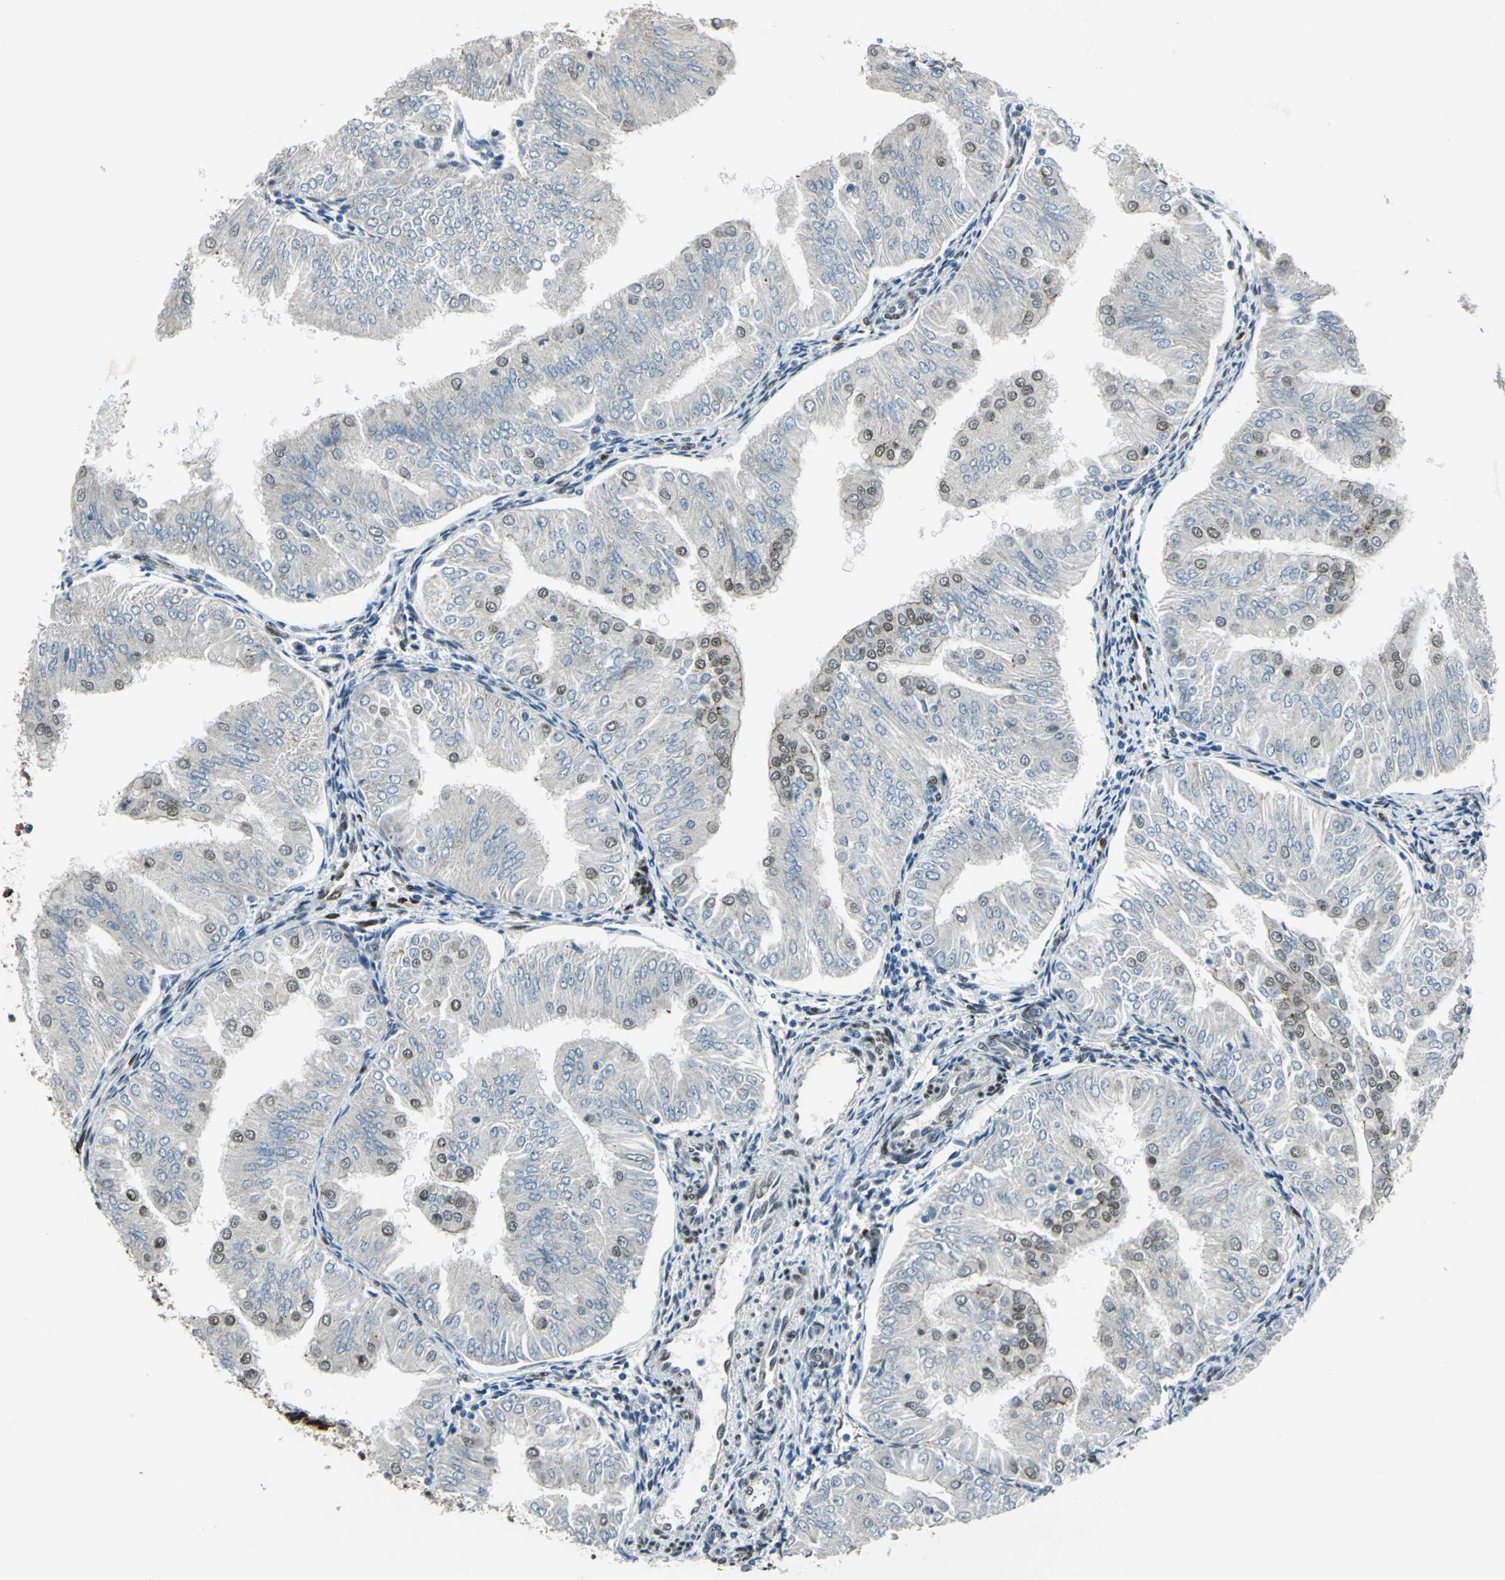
{"staining": {"intensity": "moderate", "quantity": "<25%", "location": "nuclear"}, "tissue": "endometrial cancer", "cell_type": "Tumor cells", "image_type": "cancer", "snomed": [{"axis": "morphology", "description": "Adenocarcinoma, NOS"}, {"axis": "topography", "description": "Endometrium"}], "caption": "Immunohistochemistry (IHC) (DAB) staining of endometrial cancer exhibits moderate nuclear protein expression in about <25% of tumor cells. The staining was performed using DAB (3,3'-diaminobenzidine) to visualize the protein expression in brown, while the nuclei were stained in blue with hematoxylin (Magnification: 20x).", "gene": "NFIA", "patient": {"sex": "female", "age": 53}}